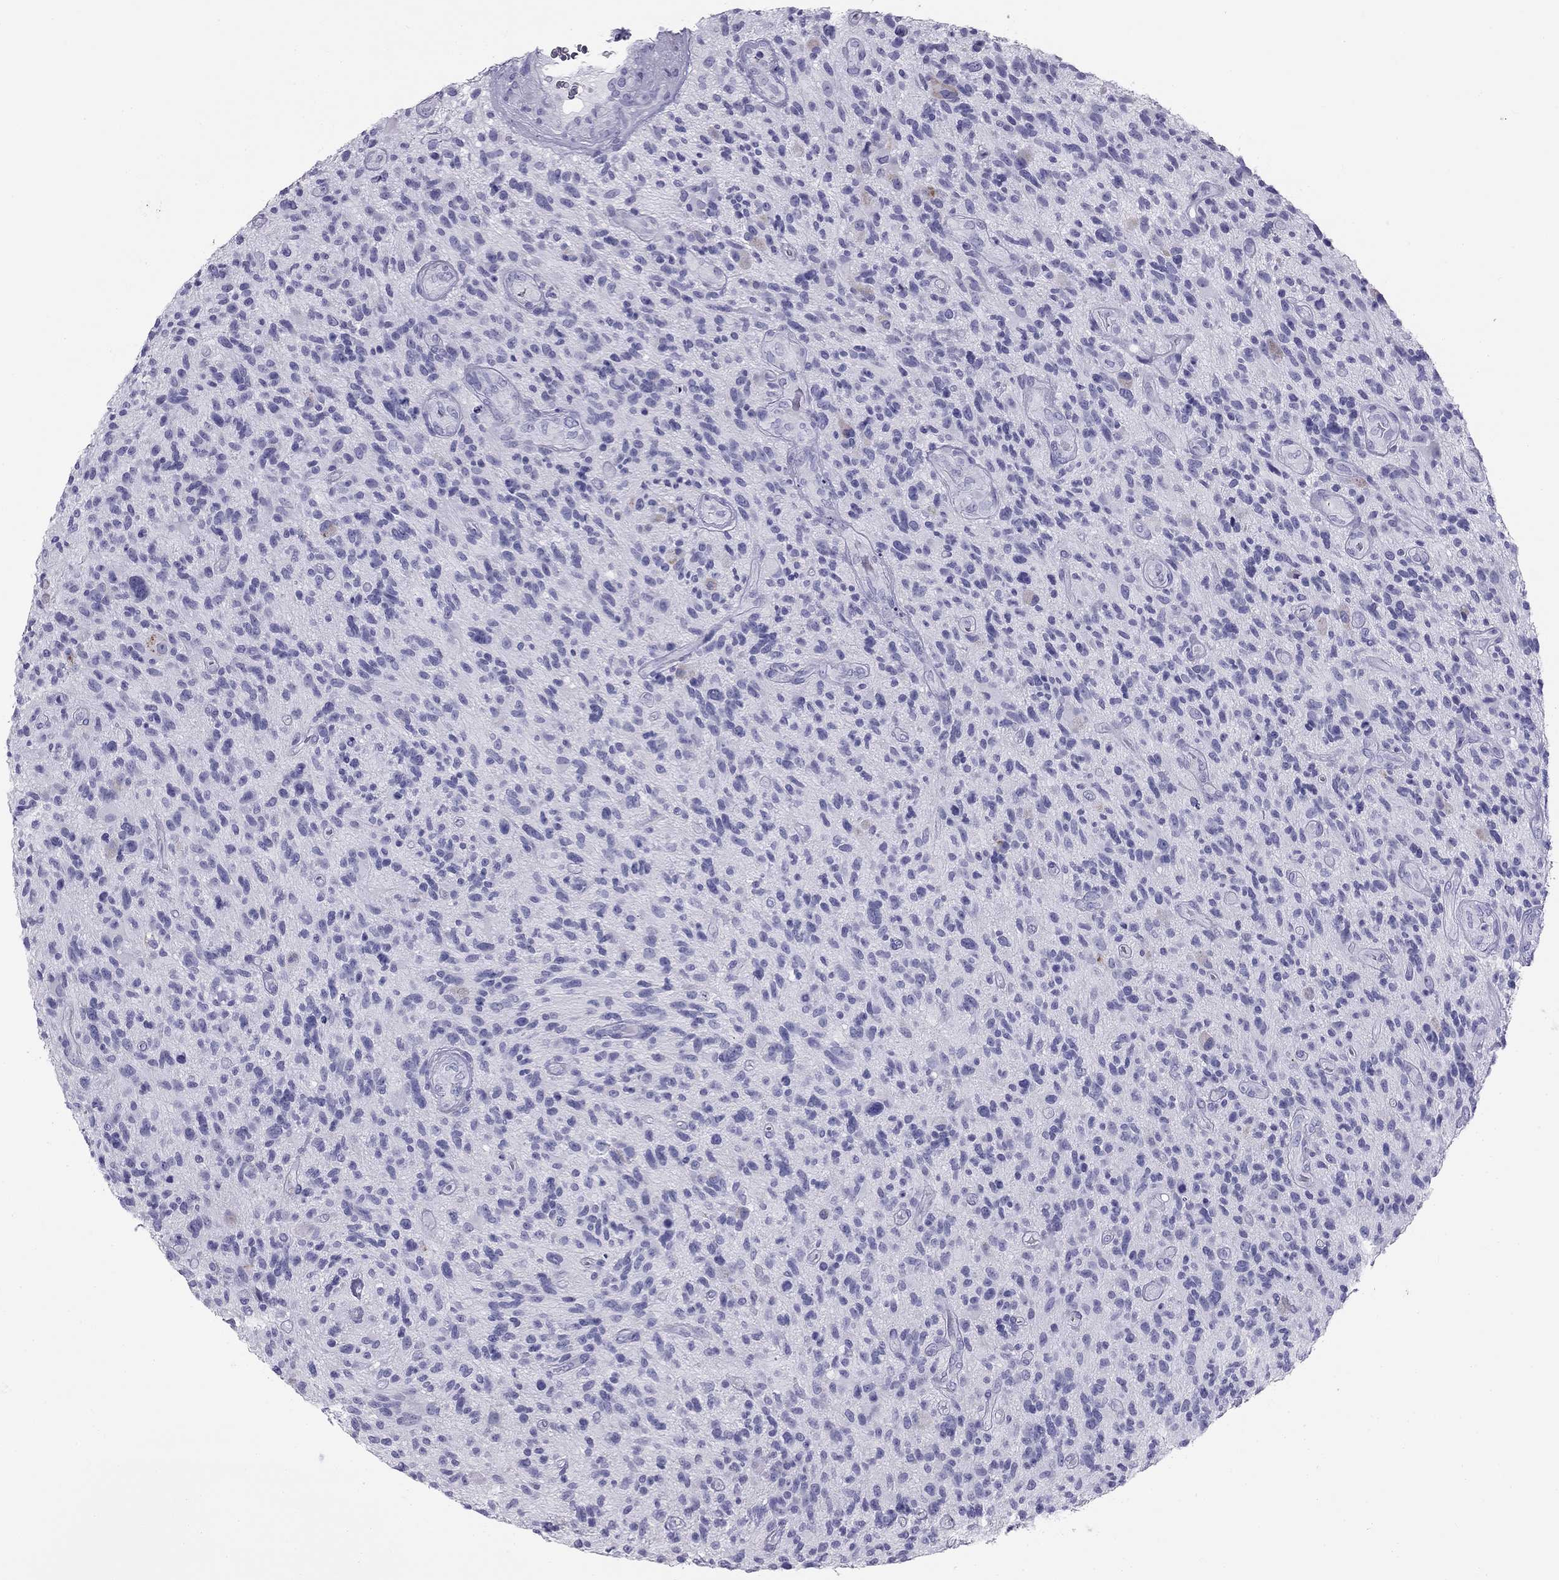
{"staining": {"intensity": "negative", "quantity": "none", "location": "none"}, "tissue": "glioma", "cell_type": "Tumor cells", "image_type": "cancer", "snomed": [{"axis": "morphology", "description": "Glioma, malignant, High grade"}, {"axis": "topography", "description": "Brain"}], "caption": "Histopathology image shows no significant protein positivity in tumor cells of malignant glioma (high-grade). The staining was performed using DAB to visualize the protein expression in brown, while the nuclei were stained in blue with hematoxylin (Magnification: 20x).", "gene": "TRPM3", "patient": {"sex": "male", "age": 47}}